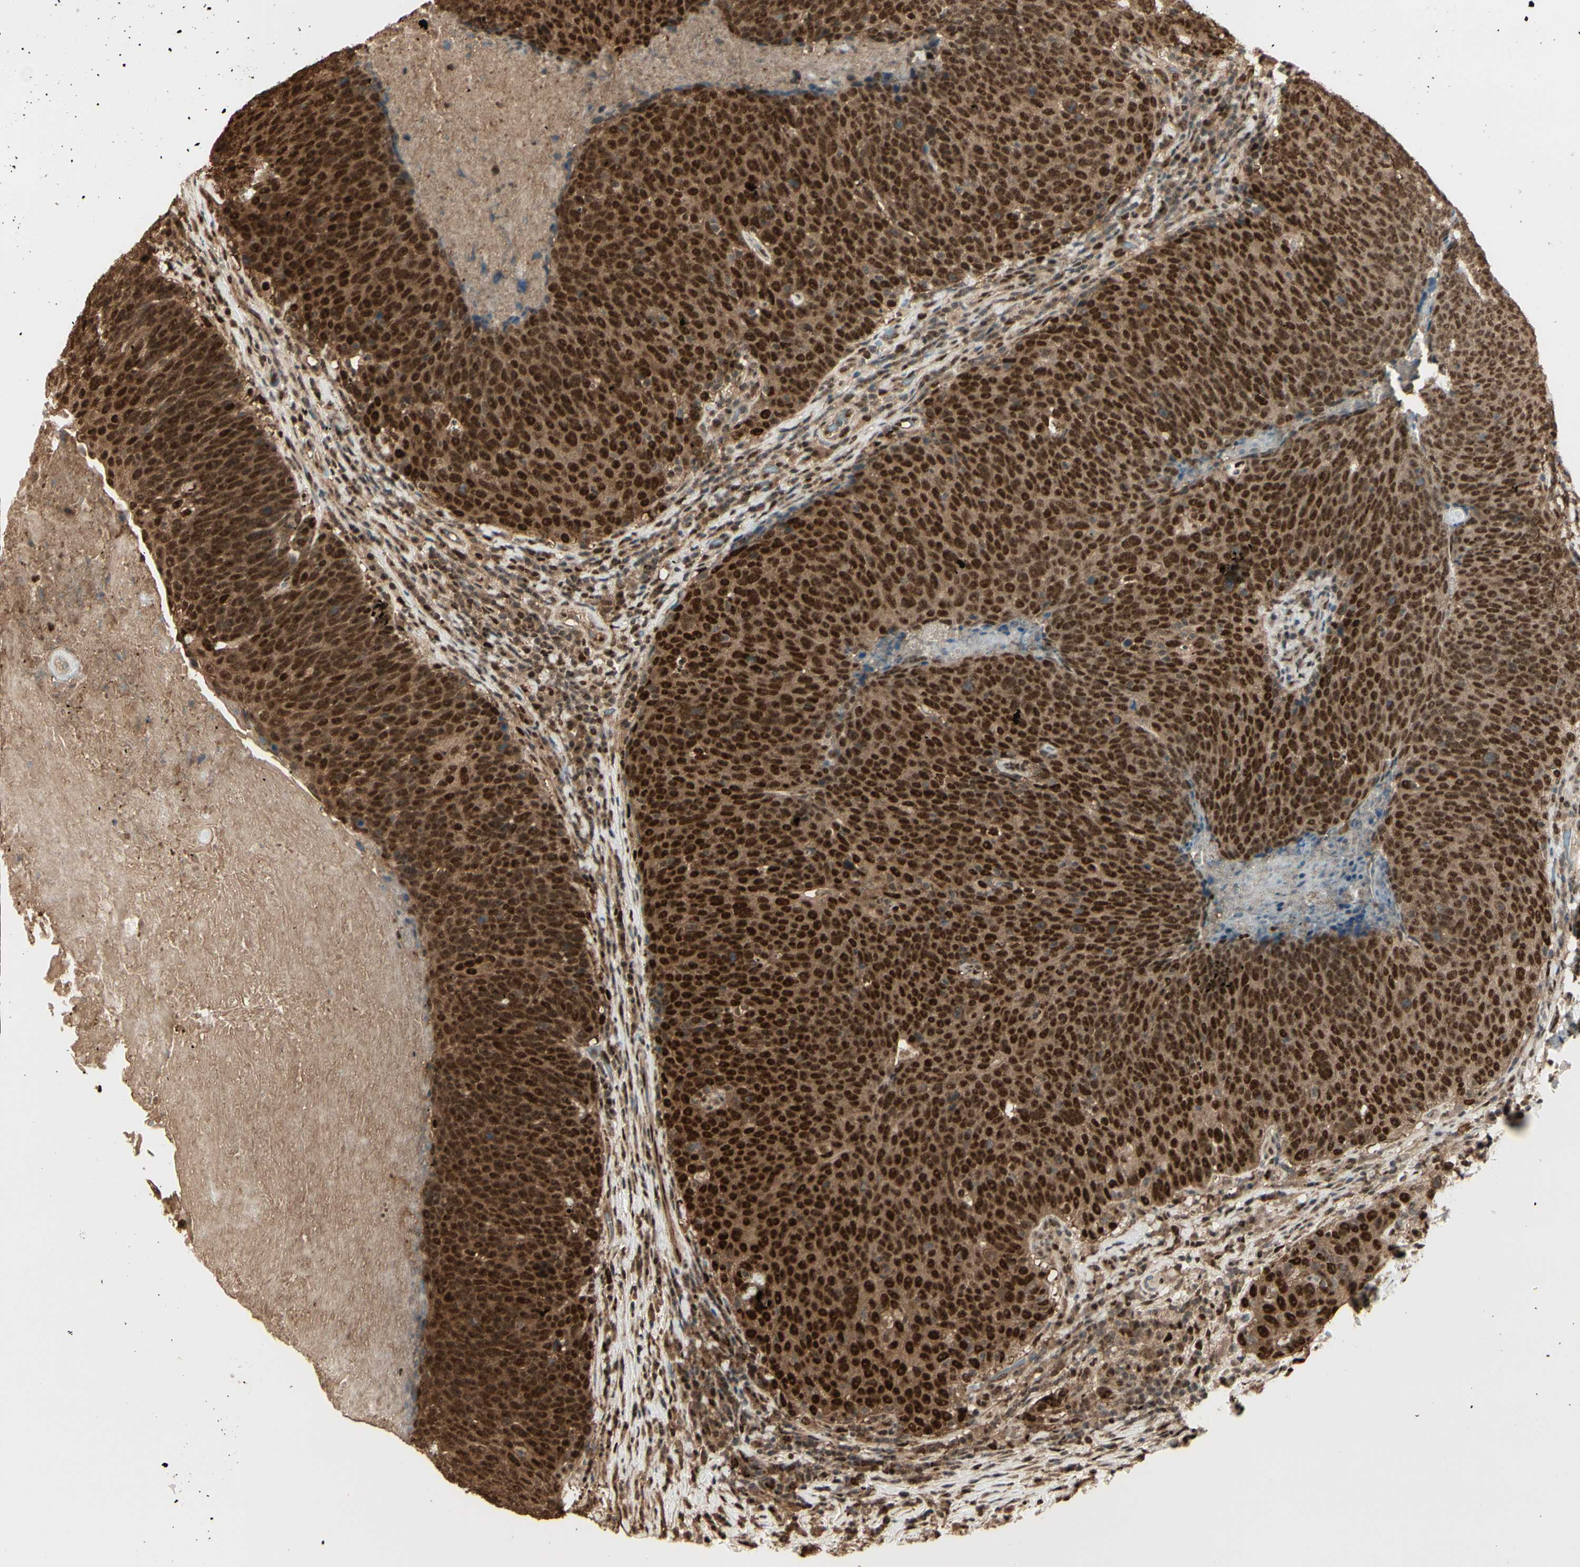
{"staining": {"intensity": "strong", "quantity": ">75%", "location": "cytoplasmic/membranous,nuclear"}, "tissue": "head and neck cancer", "cell_type": "Tumor cells", "image_type": "cancer", "snomed": [{"axis": "morphology", "description": "Squamous cell carcinoma, NOS"}, {"axis": "morphology", "description": "Squamous cell carcinoma, metastatic, NOS"}, {"axis": "topography", "description": "Lymph node"}, {"axis": "topography", "description": "Head-Neck"}], "caption": "Tumor cells reveal strong cytoplasmic/membranous and nuclear staining in about >75% of cells in head and neck cancer (squamous cell carcinoma).", "gene": "HSF1", "patient": {"sex": "male", "age": 62}}